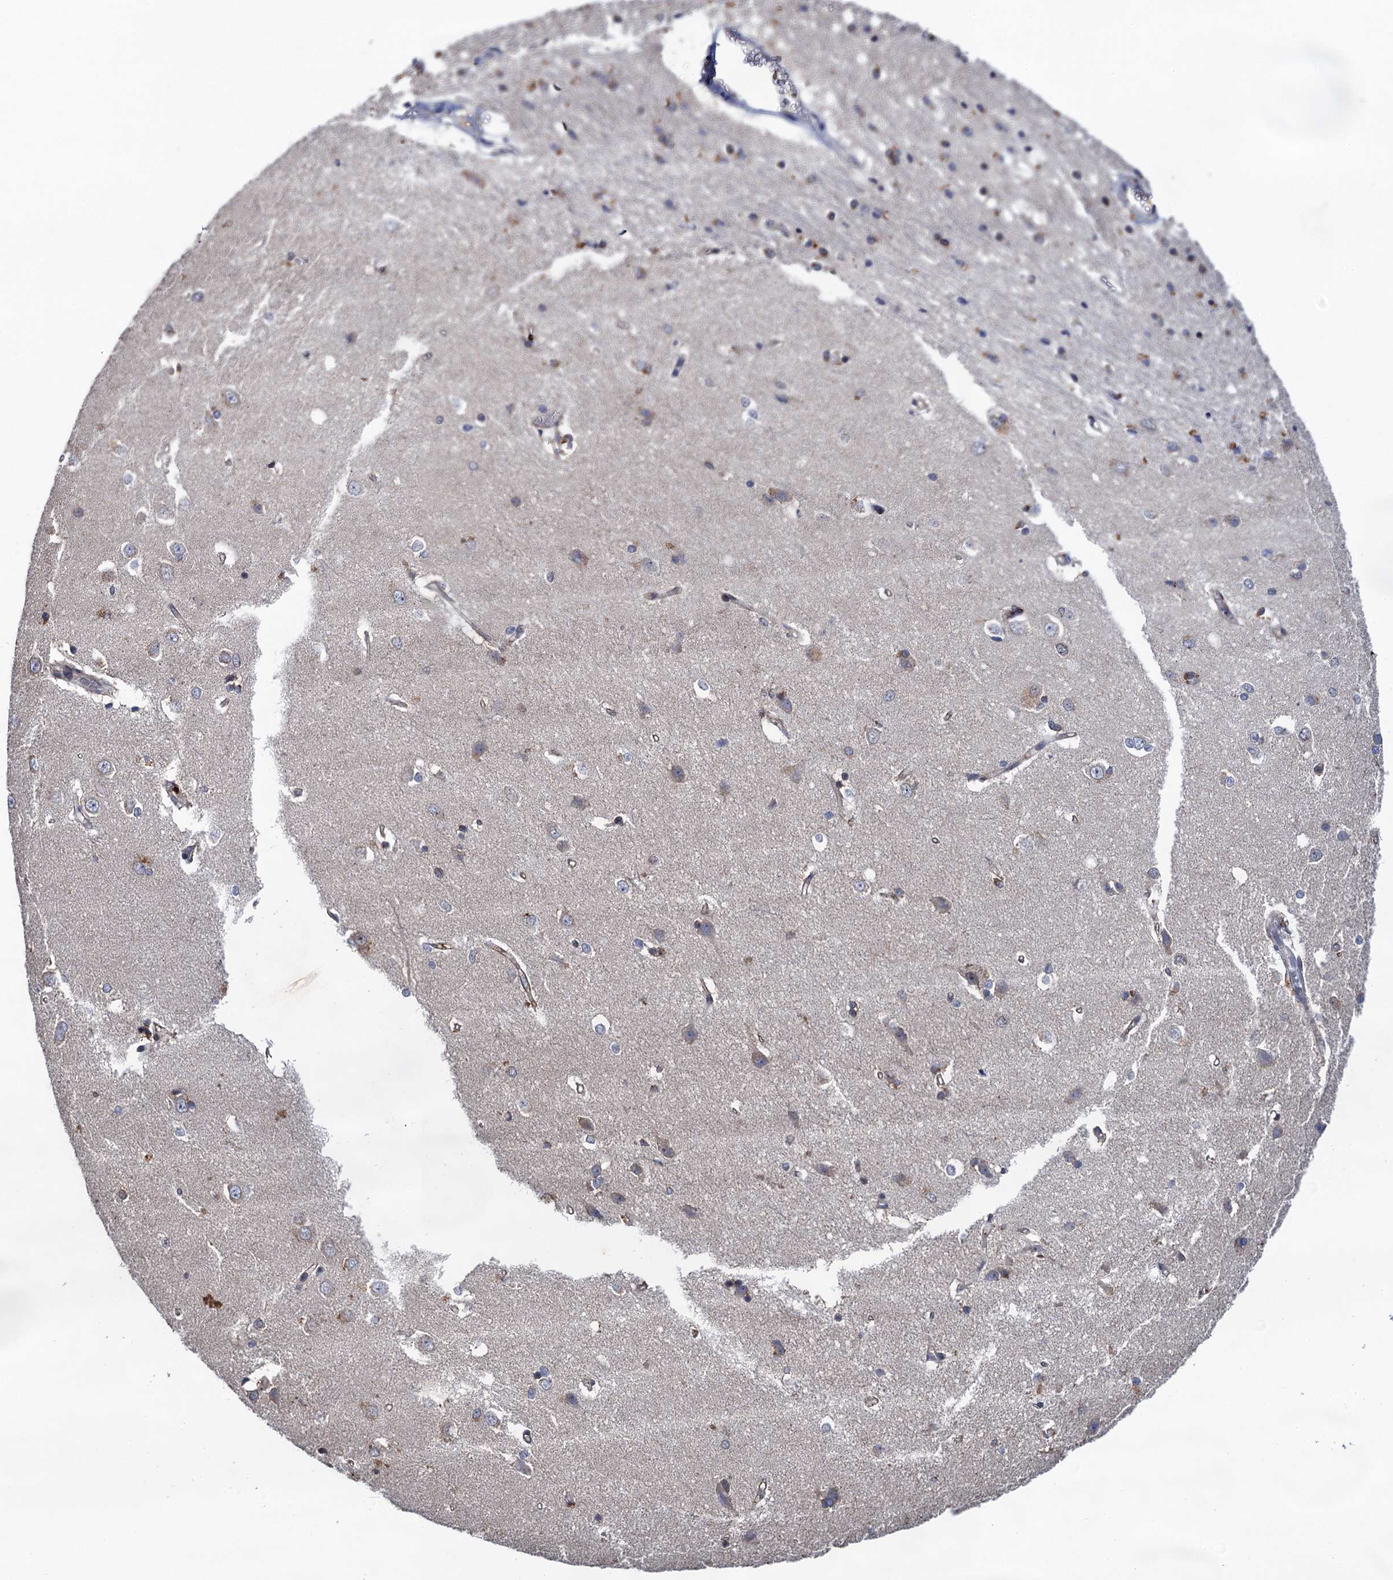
{"staining": {"intensity": "moderate", "quantity": "<25%", "location": "cytoplasmic/membranous"}, "tissue": "caudate", "cell_type": "Glial cells", "image_type": "normal", "snomed": [{"axis": "morphology", "description": "Normal tissue, NOS"}, {"axis": "topography", "description": "Lateral ventricle wall"}], "caption": "Moderate cytoplasmic/membranous staining is present in about <25% of glial cells in unremarkable caudate.", "gene": "TMEM39B", "patient": {"sex": "male", "age": 37}}